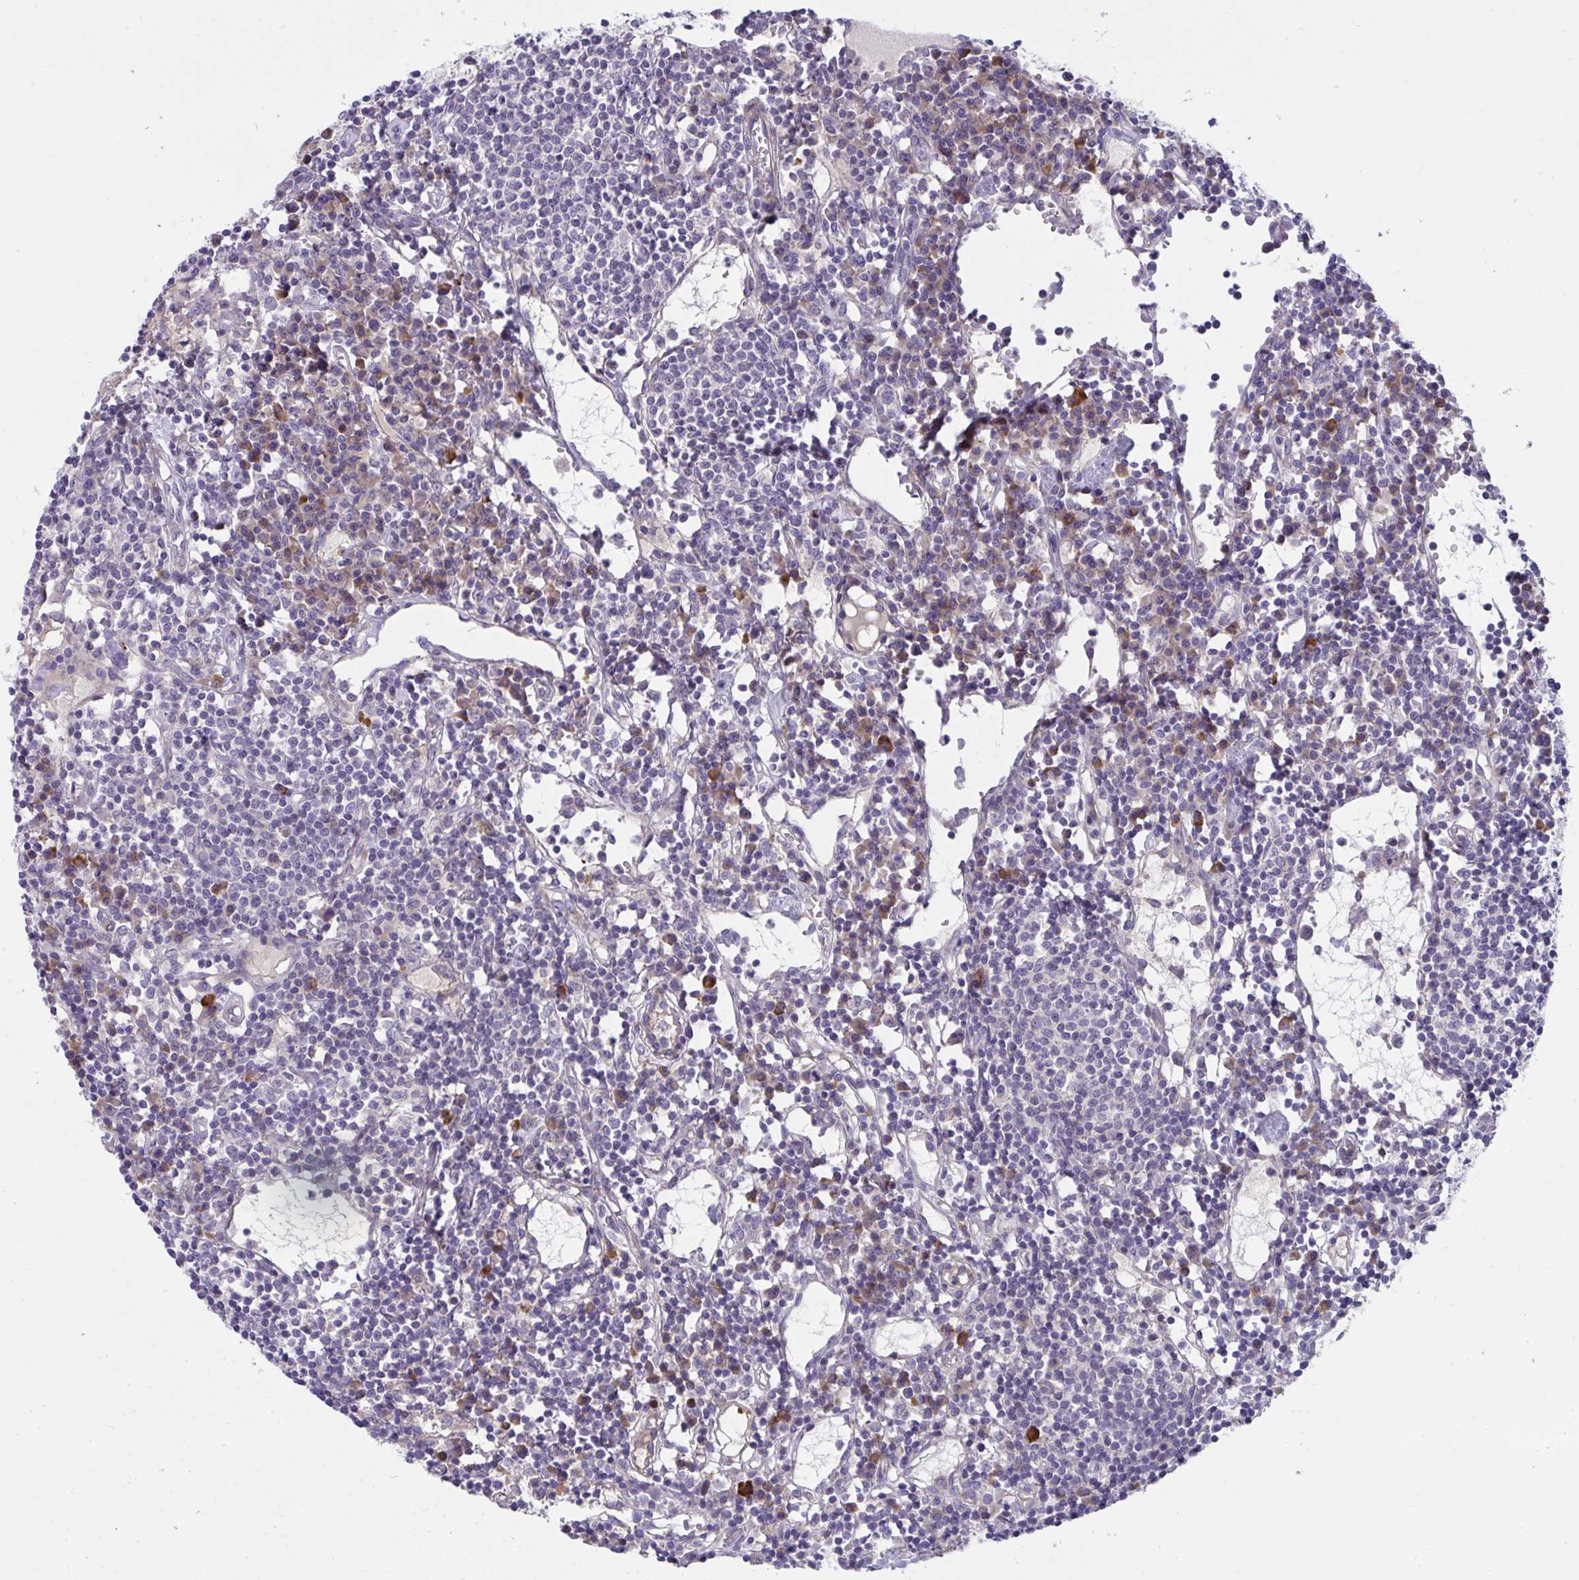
{"staining": {"intensity": "negative", "quantity": "none", "location": "none"}, "tissue": "lymph node", "cell_type": "Germinal center cells", "image_type": "normal", "snomed": [{"axis": "morphology", "description": "Normal tissue, NOS"}, {"axis": "topography", "description": "Lymph node"}], "caption": "Immunohistochemical staining of unremarkable human lymph node shows no significant positivity in germinal center cells.", "gene": "PIGZ", "patient": {"sex": "female", "age": 78}}